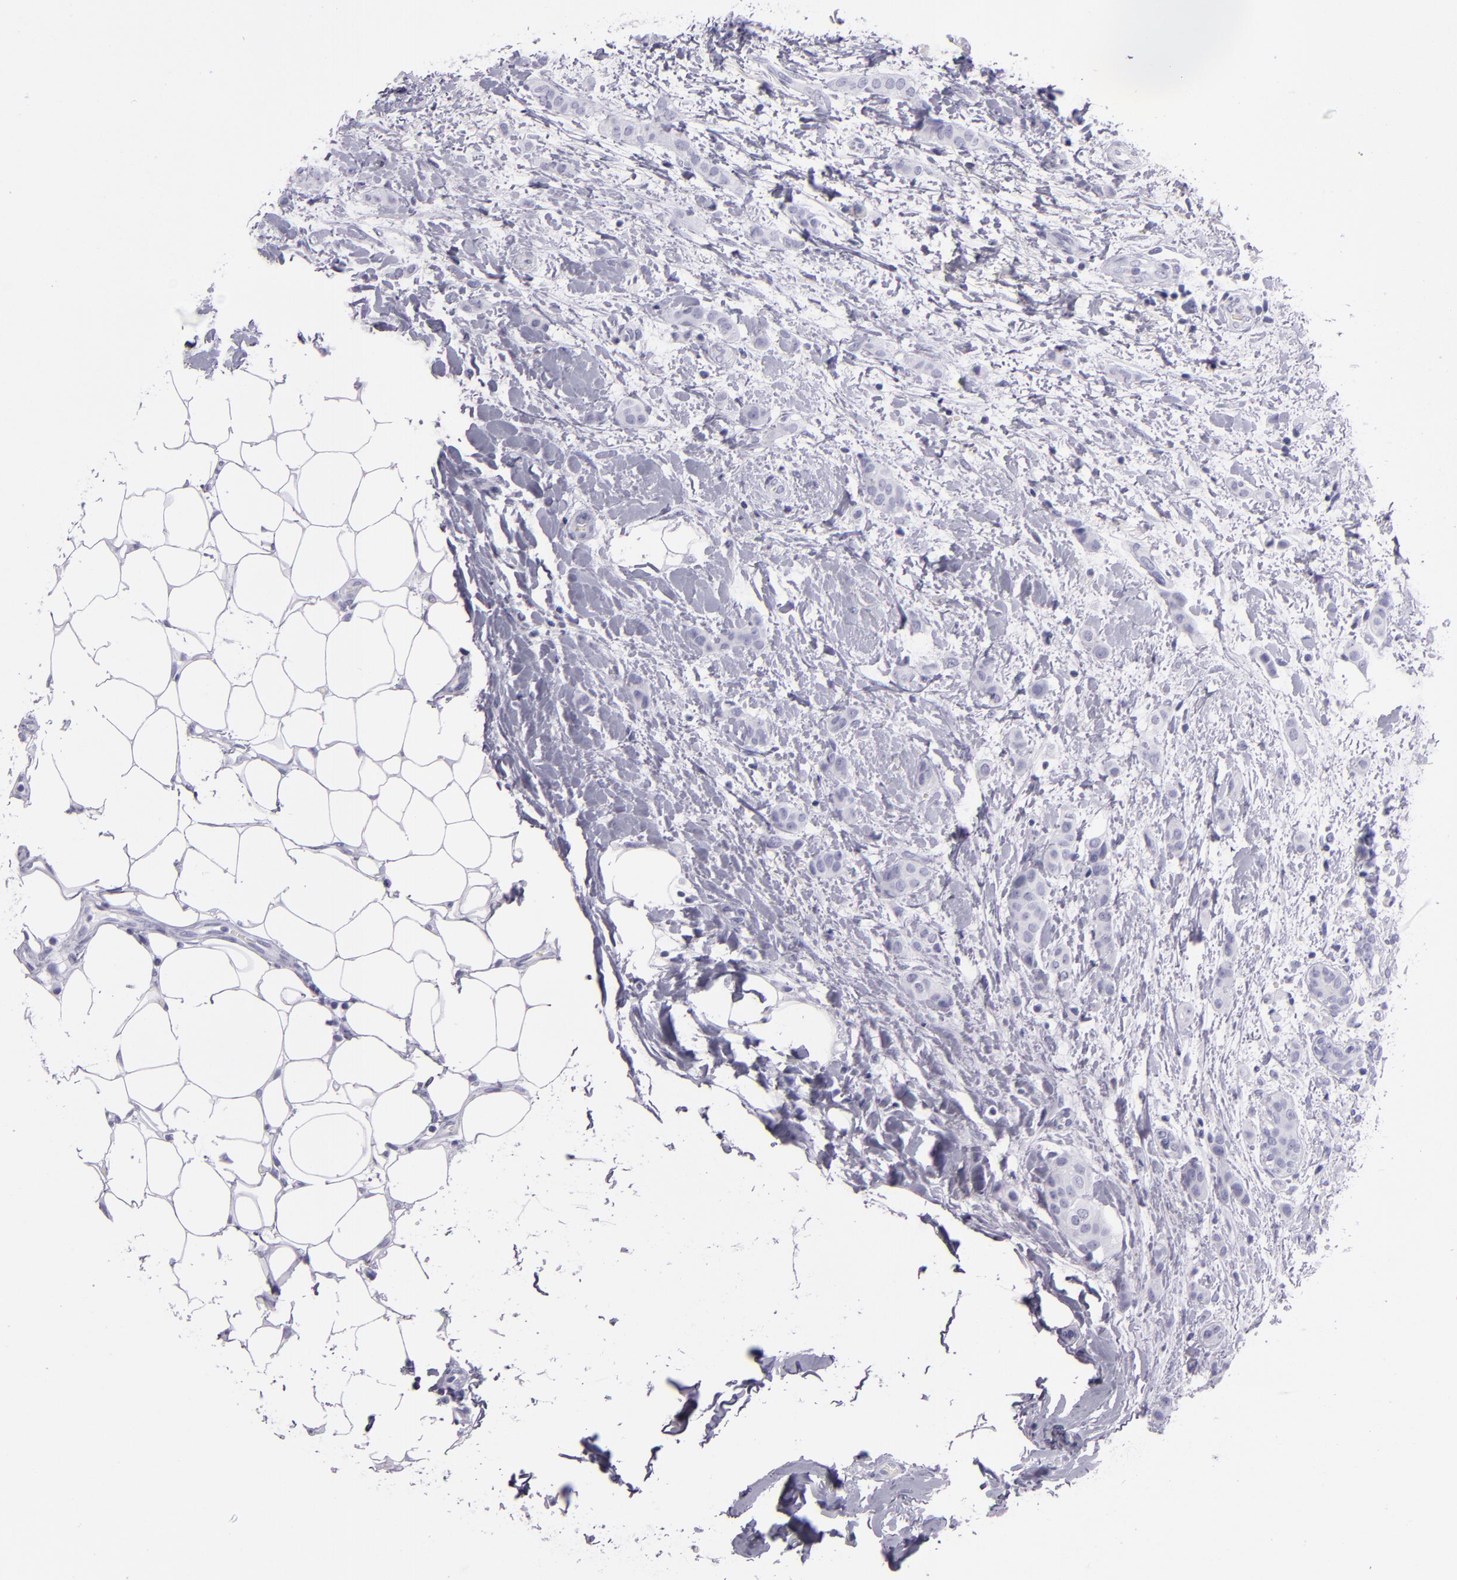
{"staining": {"intensity": "negative", "quantity": "none", "location": "none"}, "tissue": "breast cancer", "cell_type": "Tumor cells", "image_type": "cancer", "snomed": [{"axis": "morphology", "description": "Lobular carcinoma"}, {"axis": "topography", "description": "Breast"}], "caption": "This is a photomicrograph of immunohistochemistry (IHC) staining of breast cancer, which shows no expression in tumor cells.", "gene": "CR2", "patient": {"sex": "female", "age": 55}}